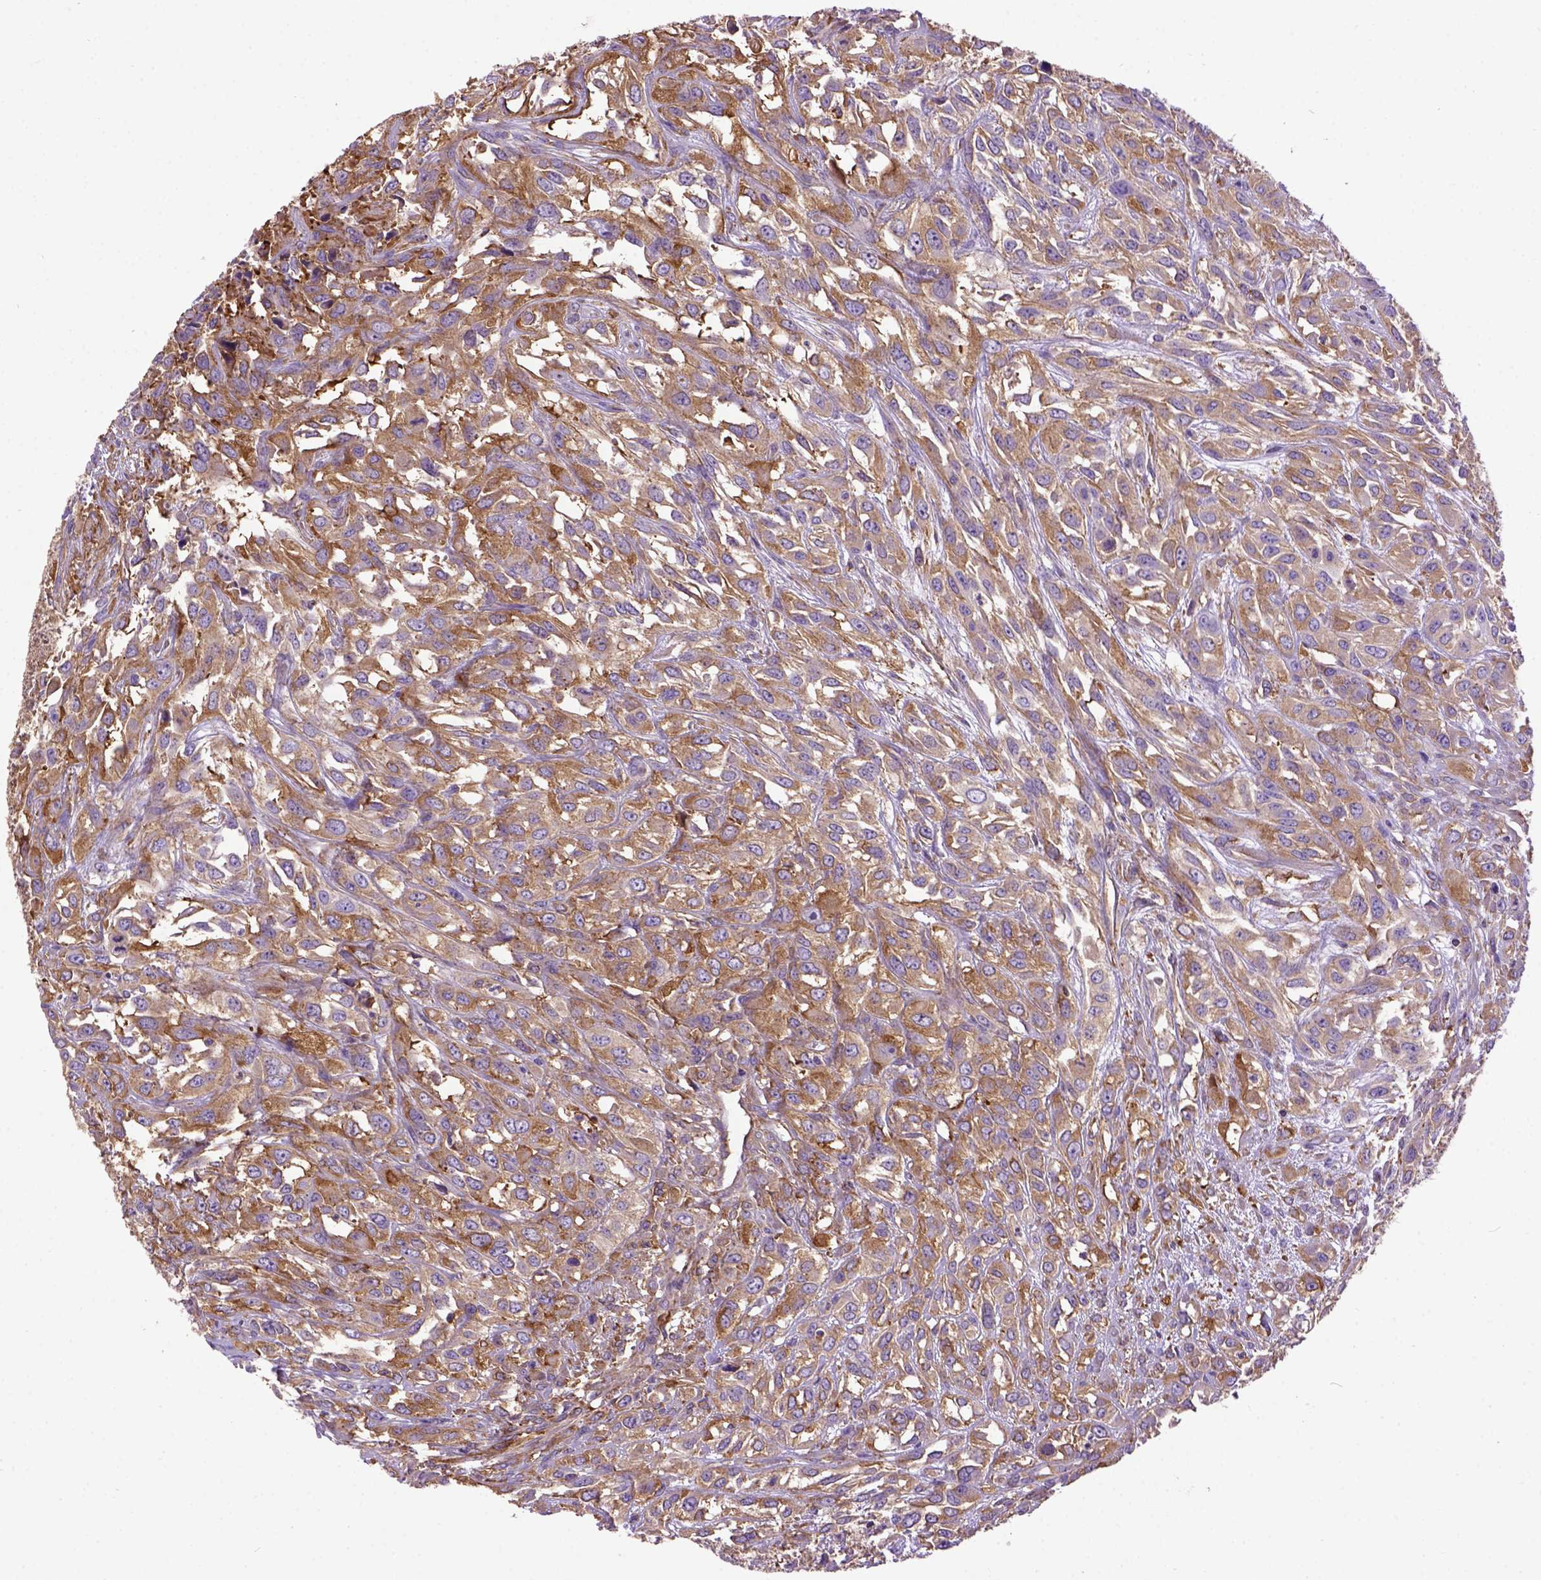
{"staining": {"intensity": "moderate", "quantity": ">75%", "location": "cytoplasmic/membranous"}, "tissue": "urothelial cancer", "cell_type": "Tumor cells", "image_type": "cancer", "snomed": [{"axis": "morphology", "description": "Urothelial carcinoma, High grade"}, {"axis": "topography", "description": "Urinary bladder"}], "caption": "Urothelial cancer tissue reveals moderate cytoplasmic/membranous positivity in about >75% of tumor cells", "gene": "MVP", "patient": {"sex": "male", "age": 67}}